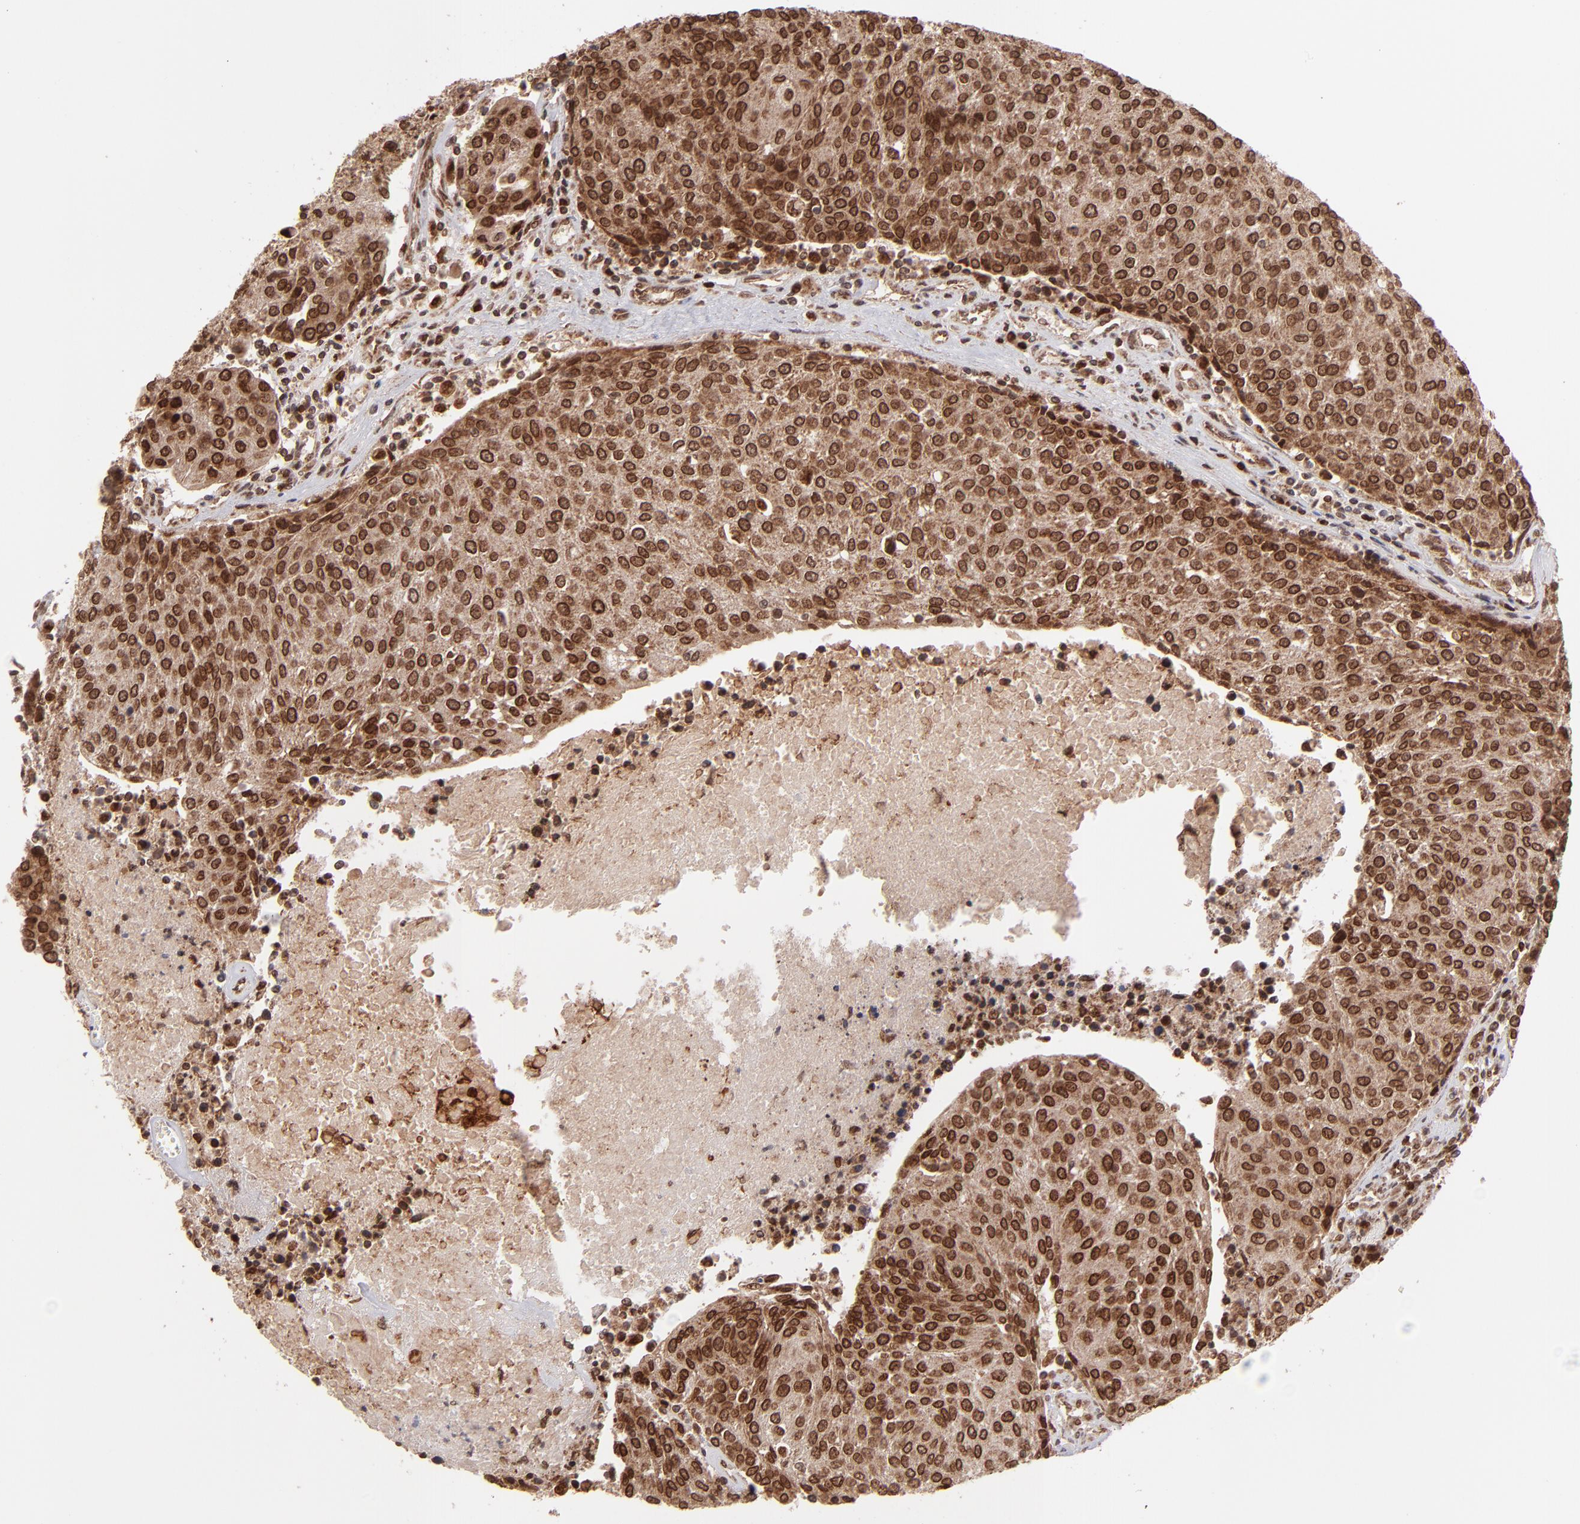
{"staining": {"intensity": "strong", "quantity": ">75%", "location": "cytoplasmic/membranous,nuclear"}, "tissue": "urothelial cancer", "cell_type": "Tumor cells", "image_type": "cancer", "snomed": [{"axis": "morphology", "description": "Urothelial carcinoma, High grade"}, {"axis": "topography", "description": "Urinary bladder"}], "caption": "This micrograph reveals IHC staining of urothelial cancer, with high strong cytoplasmic/membranous and nuclear positivity in about >75% of tumor cells.", "gene": "TOP1MT", "patient": {"sex": "female", "age": 85}}